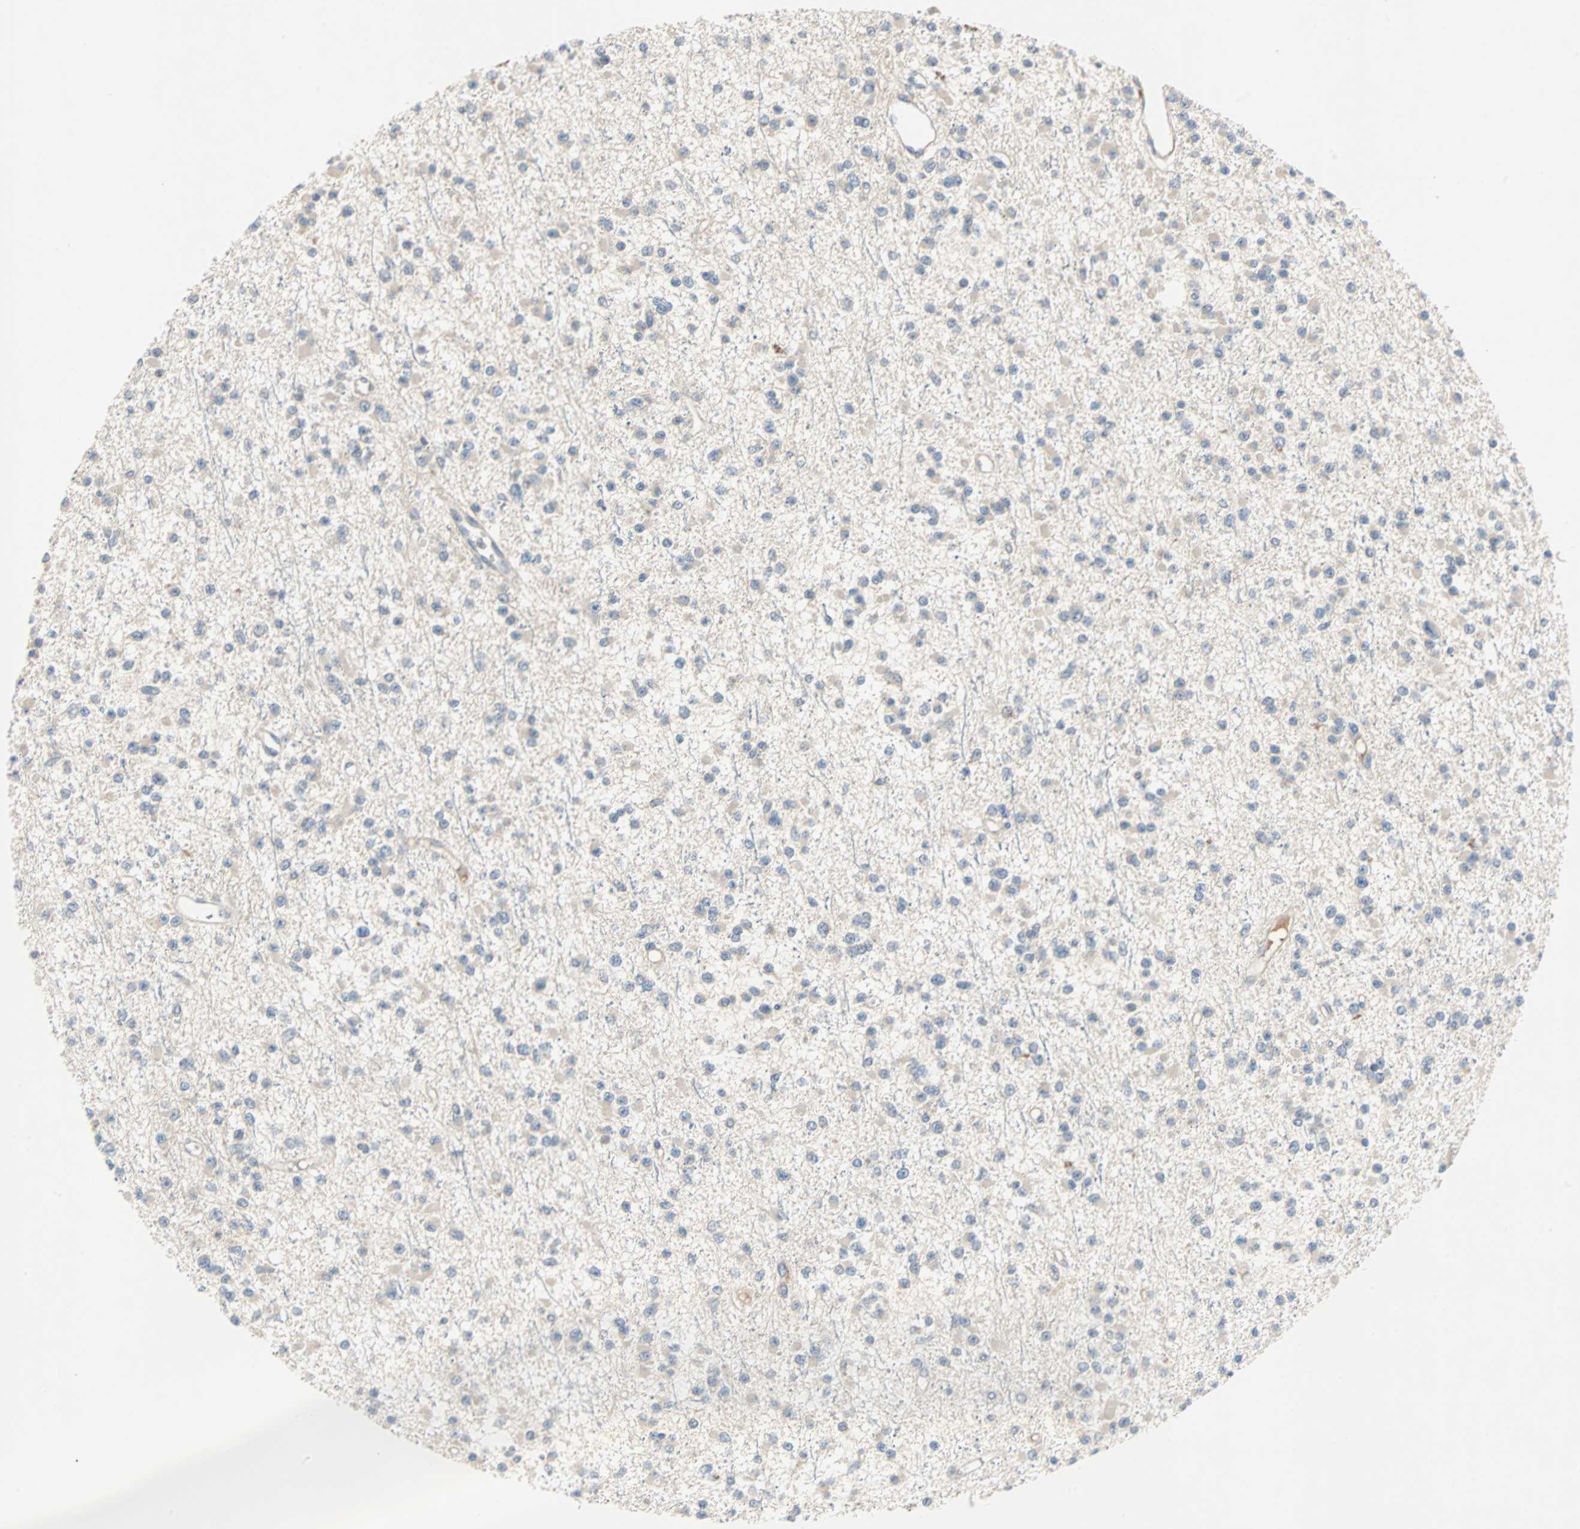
{"staining": {"intensity": "negative", "quantity": "none", "location": "none"}, "tissue": "glioma", "cell_type": "Tumor cells", "image_type": "cancer", "snomed": [{"axis": "morphology", "description": "Glioma, malignant, Low grade"}, {"axis": "topography", "description": "Brain"}], "caption": "DAB (3,3'-diaminobenzidine) immunohistochemical staining of human malignant glioma (low-grade) demonstrates no significant expression in tumor cells.", "gene": "MAP4K1", "patient": {"sex": "female", "age": 22}}